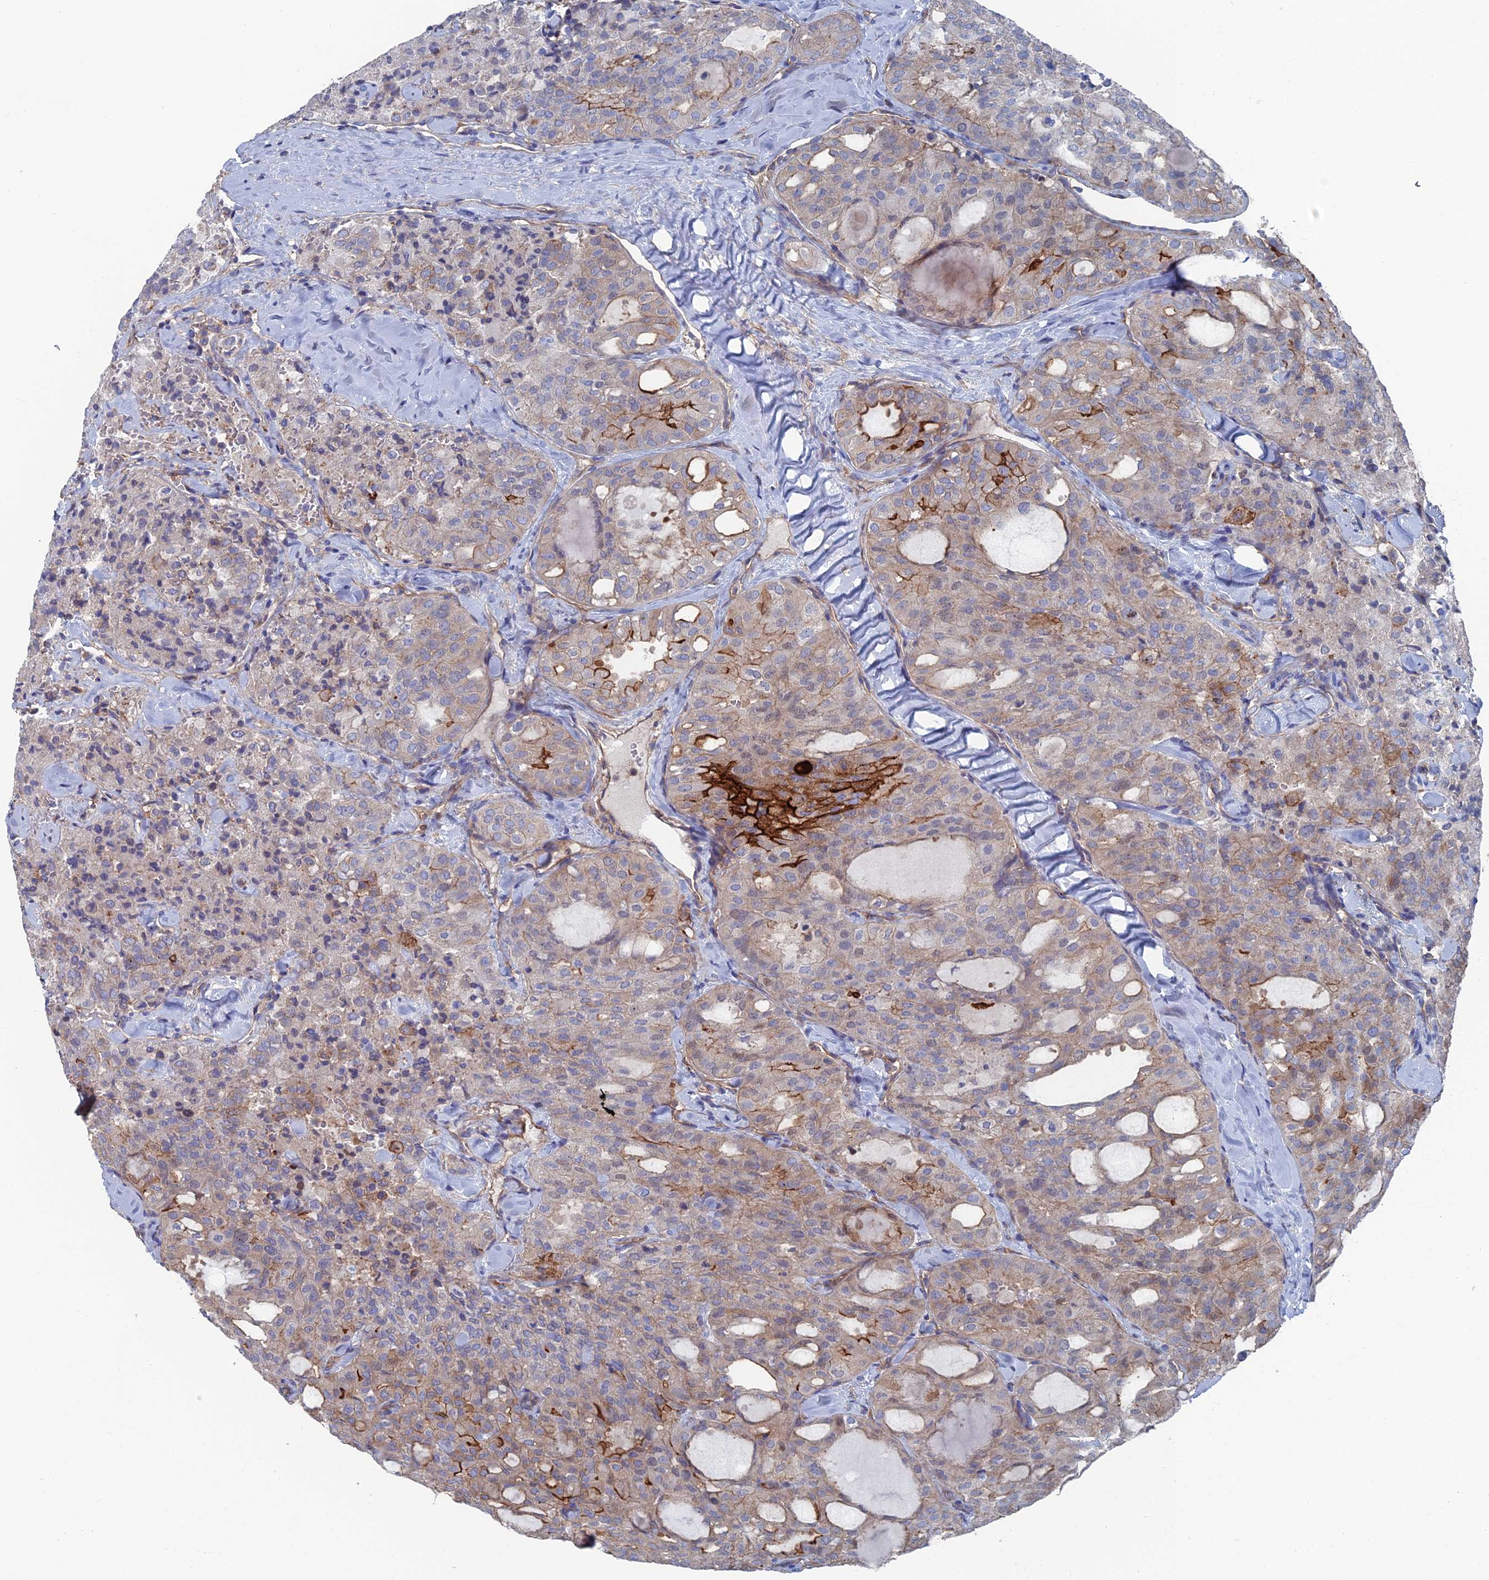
{"staining": {"intensity": "strong", "quantity": "<25%", "location": "cytoplasmic/membranous"}, "tissue": "thyroid cancer", "cell_type": "Tumor cells", "image_type": "cancer", "snomed": [{"axis": "morphology", "description": "Follicular adenoma carcinoma, NOS"}, {"axis": "topography", "description": "Thyroid gland"}], "caption": "Immunohistochemical staining of thyroid follicular adenoma carcinoma exhibits medium levels of strong cytoplasmic/membranous positivity in approximately <25% of tumor cells. The protein of interest is stained brown, and the nuclei are stained in blue (DAB IHC with brightfield microscopy, high magnification).", "gene": "SNX11", "patient": {"sex": "male", "age": 75}}